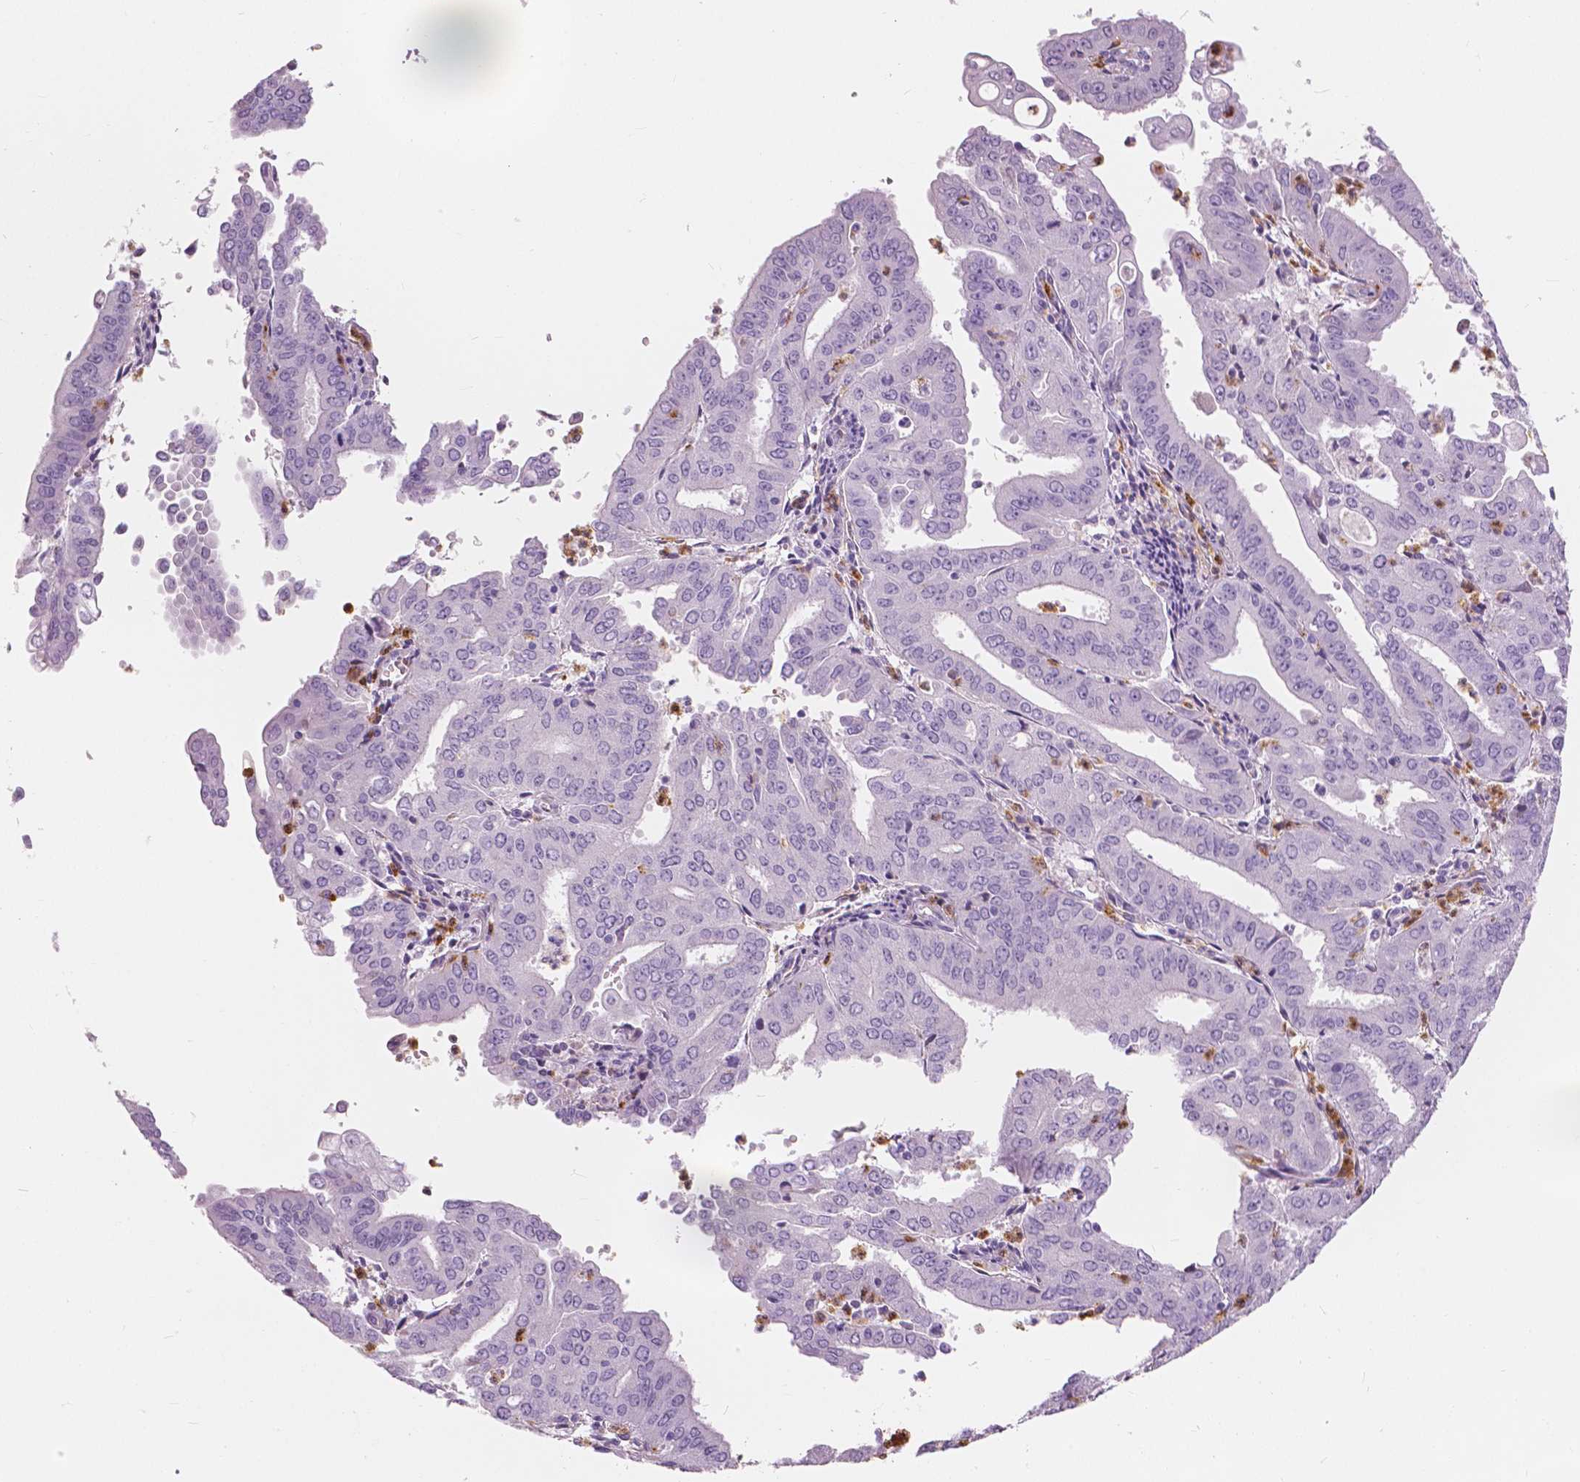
{"staining": {"intensity": "negative", "quantity": "none", "location": "none"}, "tissue": "cervical cancer", "cell_type": "Tumor cells", "image_type": "cancer", "snomed": [{"axis": "morphology", "description": "Adenocarcinoma, NOS"}, {"axis": "topography", "description": "Cervix"}], "caption": "This is an IHC micrograph of cervical cancer (adenocarcinoma). There is no staining in tumor cells.", "gene": "CXCR2", "patient": {"sex": "female", "age": 56}}